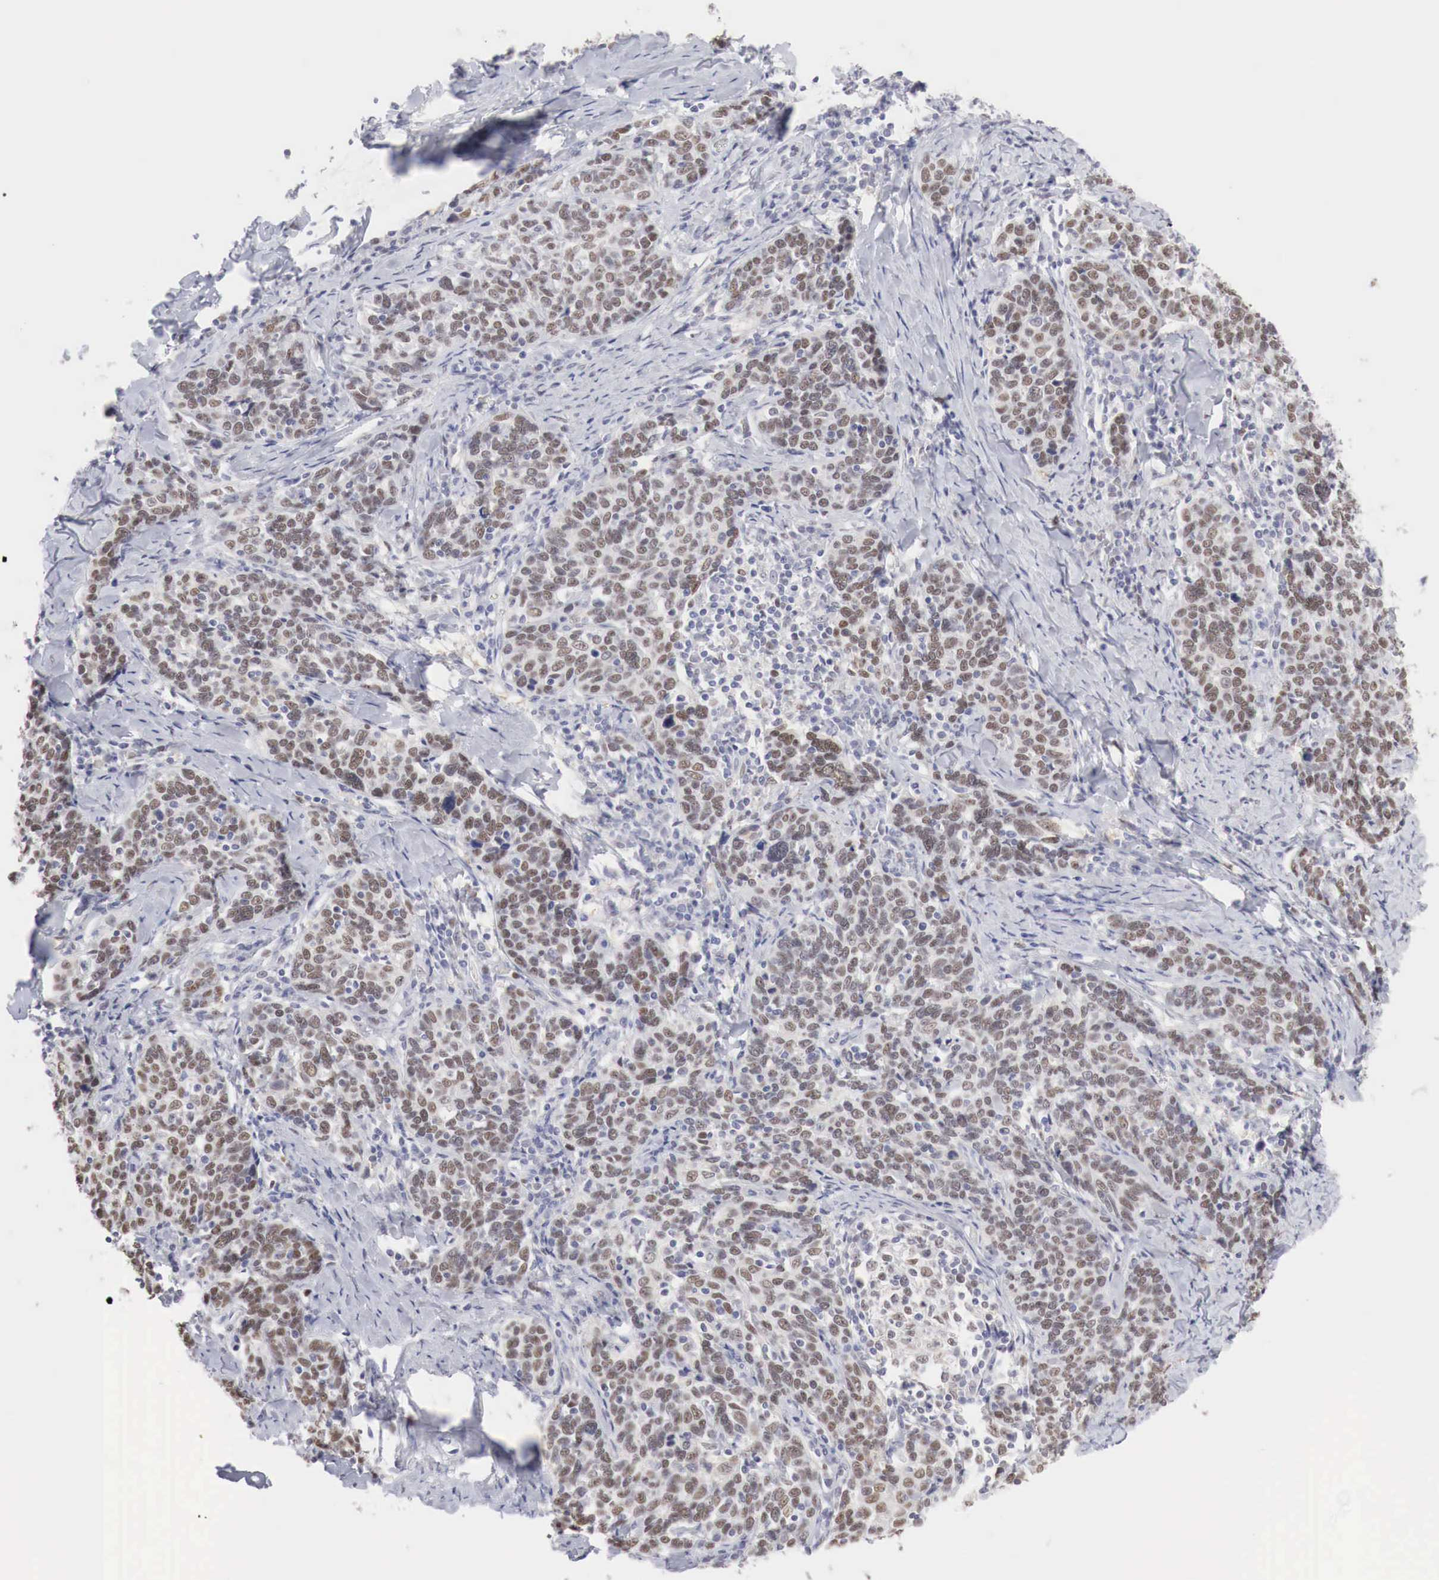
{"staining": {"intensity": "moderate", "quantity": ">75%", "location": "nuclear"}, "tissue": "cervical cancer", "cell_type": "Tumor cells", "image_type": "cancer", "snomed": [{"axis": "morphology", "description": "Squamous cell carcinoma, NOS"}, {"axis": "topography", "description": "Cervix"}], "caption": "Squamous cell carcinoma (cervical) stained with a brown dye reveals moderate nuclear positive expression in approximately >75% of tumor cells.", "gene": "FOXP2", "patient": {"sex": "female", "age": 41}}